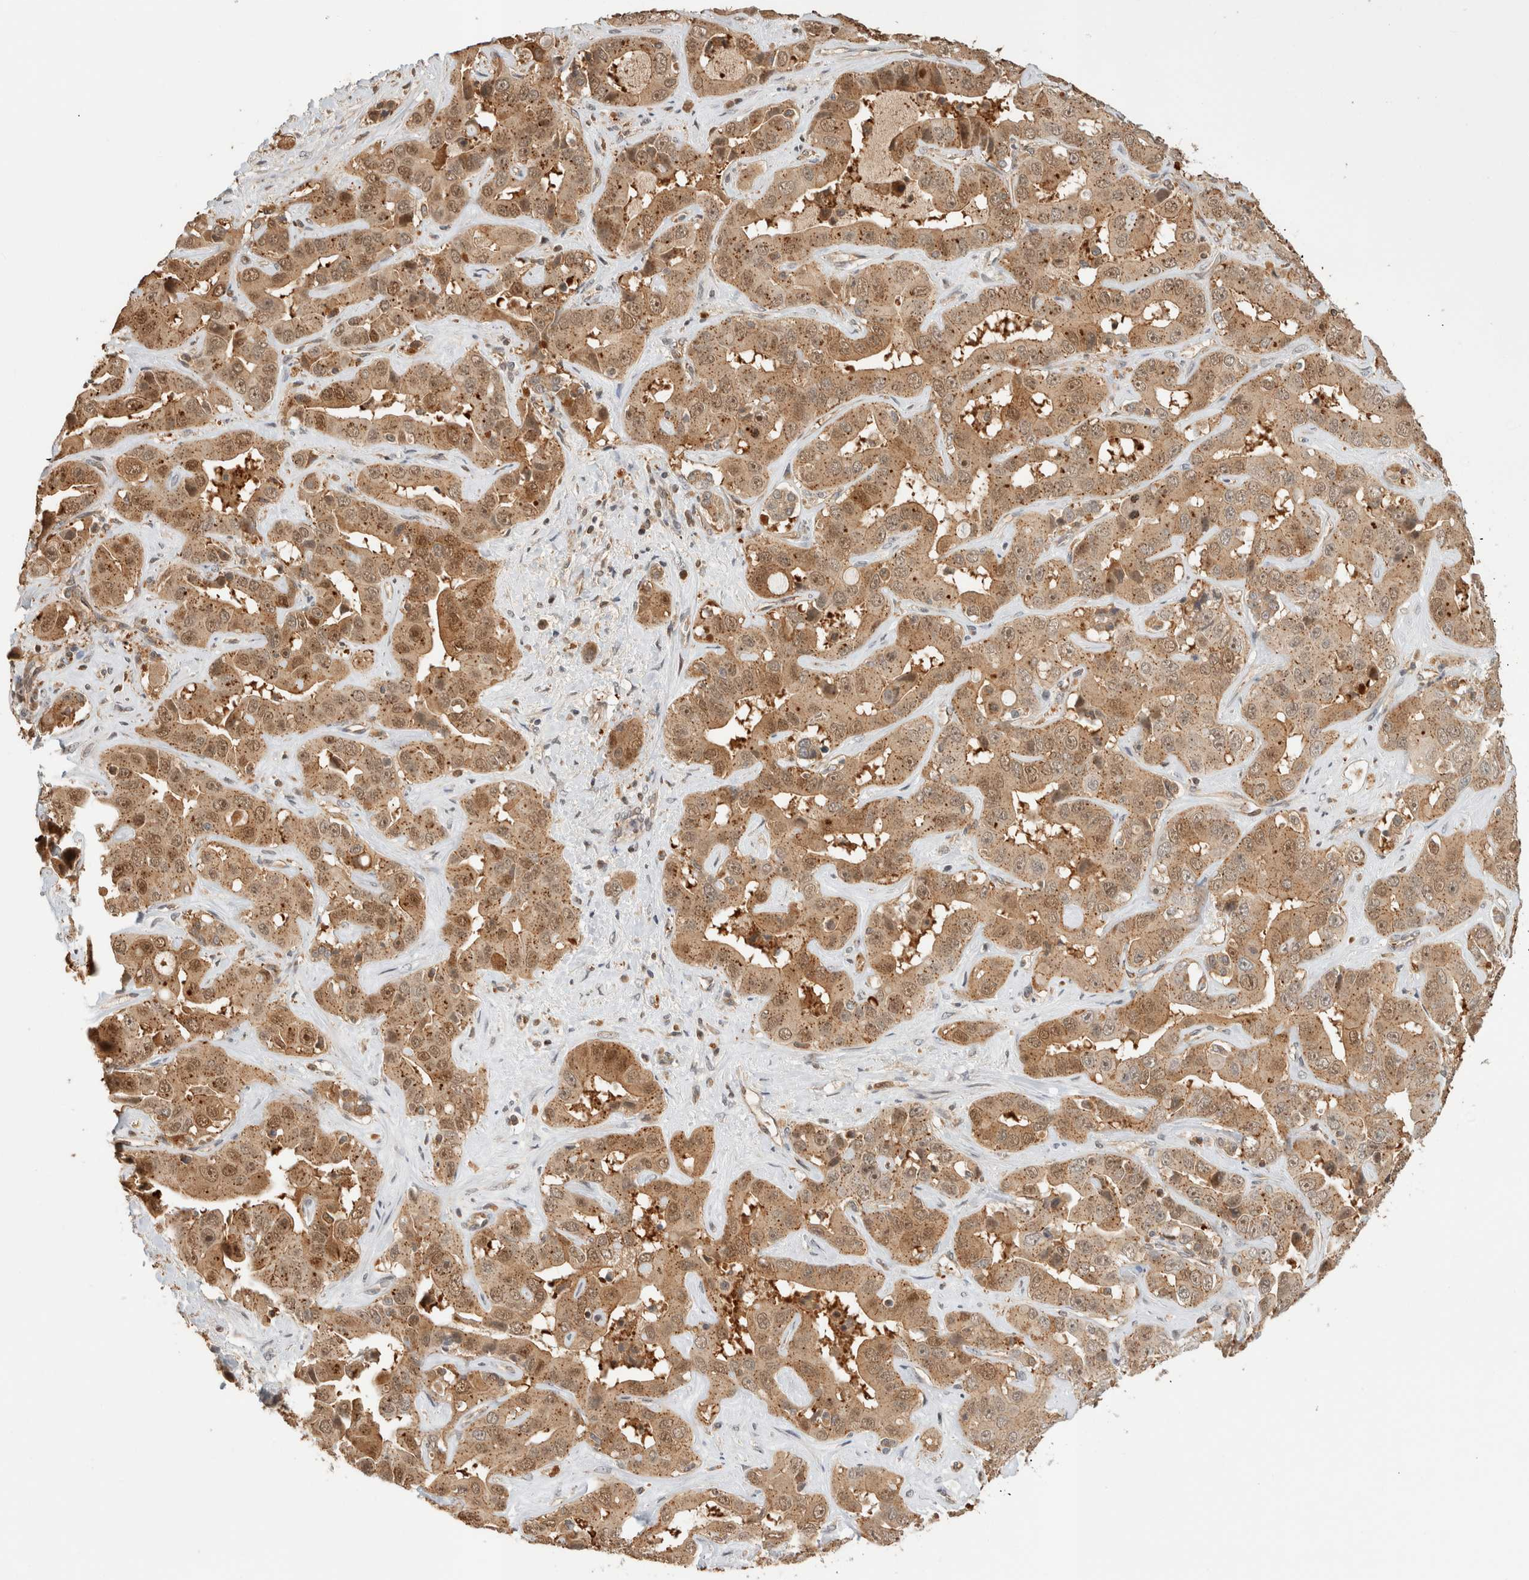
{"staining": {"intensity": "moderate", "quantity": ">75%", "location": "cytoplasmic/membranous"}, "tissue": "liver cancer", "cell_type": "Tumor cells", "image_type": "cancer", "snomed": [{"axis": "morphology", "description": "Cholangiocarcinoma"}, {"axis": "topography", "description": "Liver"}], "caption": "High-power microscopy captured an immunohistochemistry micrograph of liver cholangiocarcinoma, revealing moderate cytoplasmic/membranous staining in approximately >75% of tumor cells. The protein of interest is stained brown, and the nuclei are stained in blue (DAB (3,3'-diaminobenzidine) IHC with brightfield microscopy, high magnification).", "gene": "OTUD6B", "patient": {"sex": "female", "age": 52}}